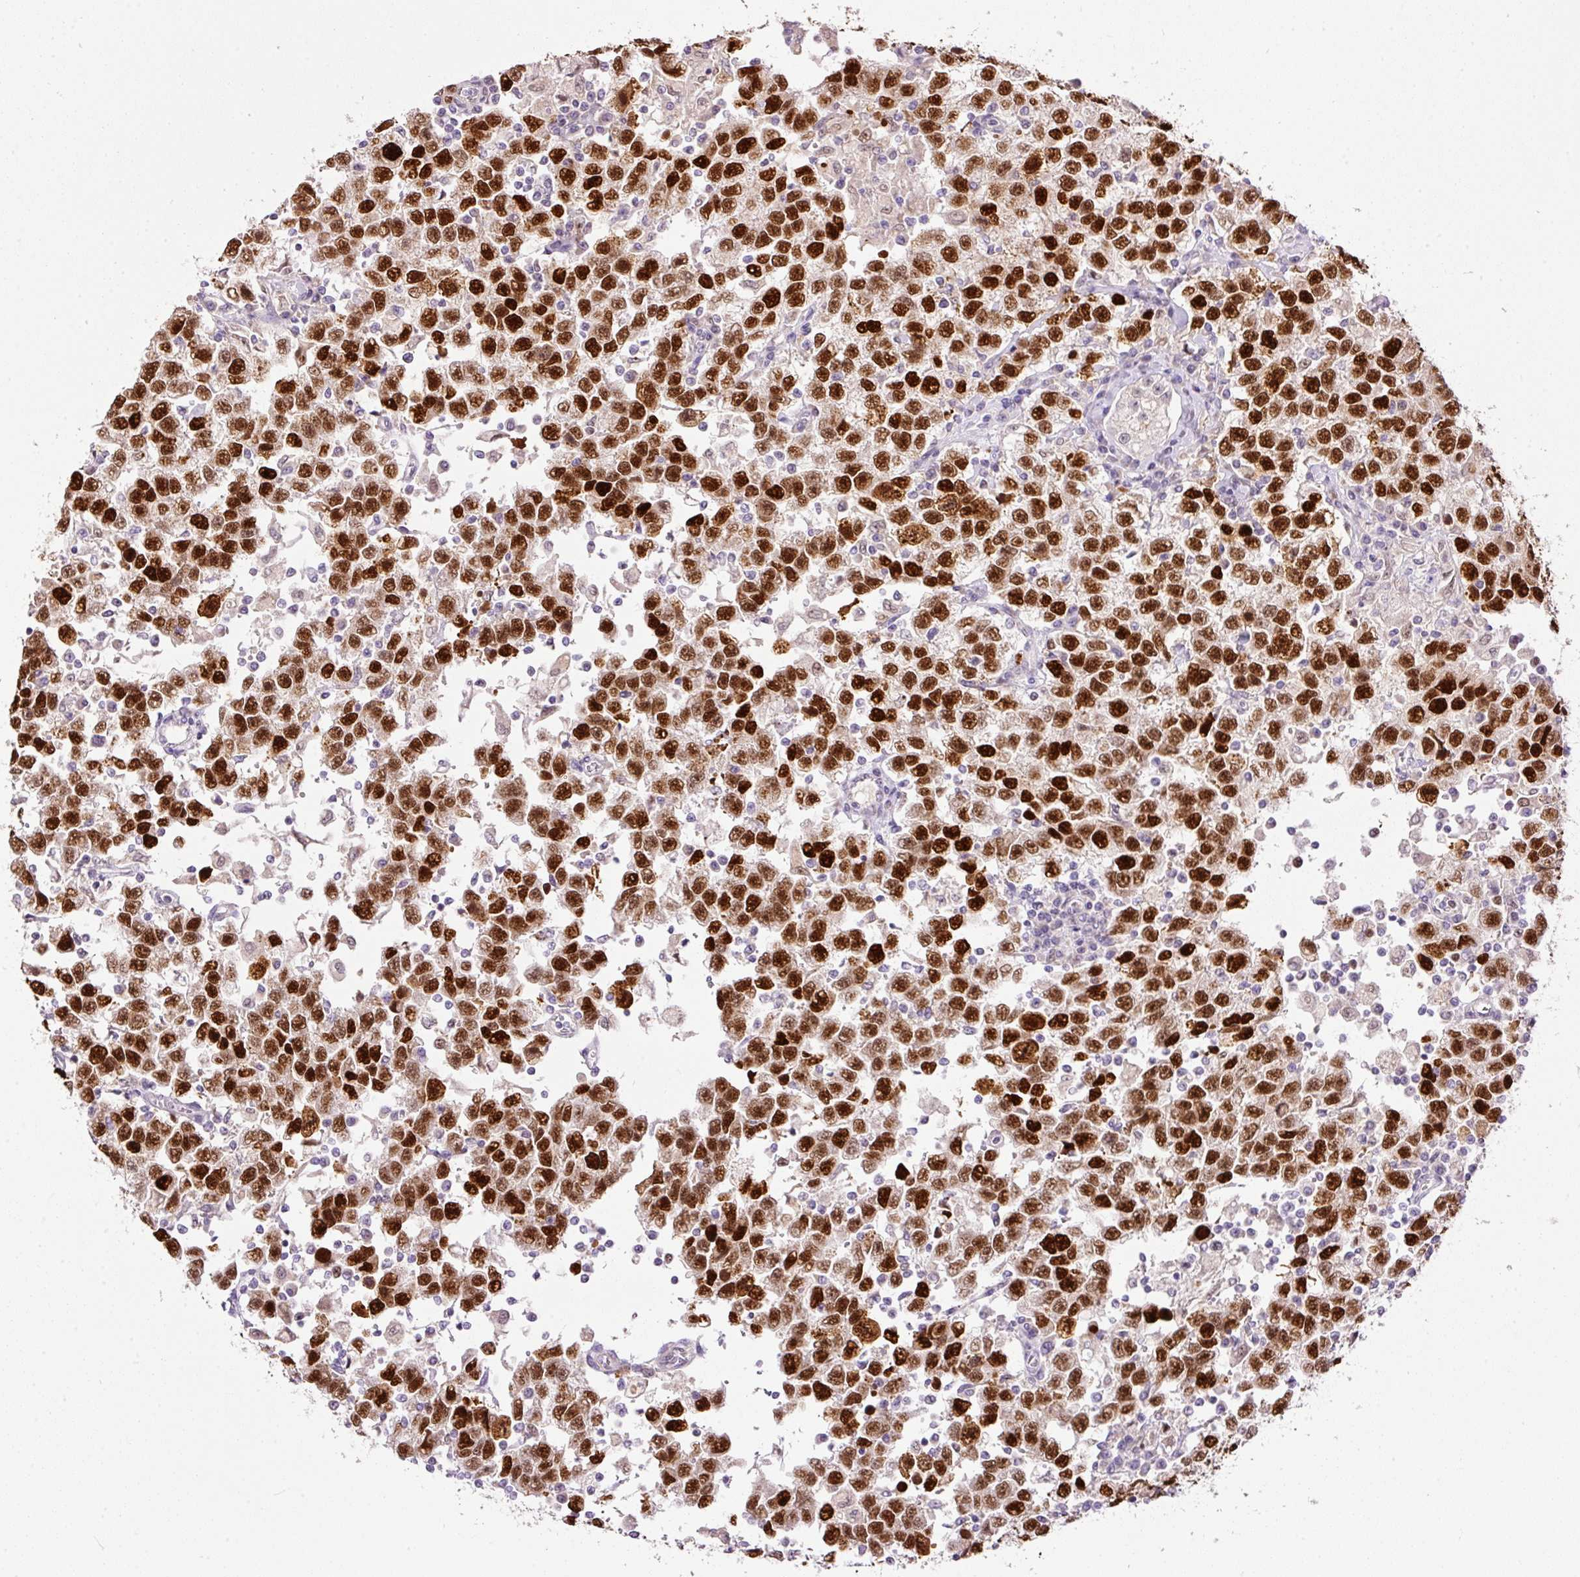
{"staining": {"intensity": "strong", "quantity": ">75%", "location": "nuclear"}, "tissue": "testis cancer", "cell_type": "Tumor cells", "image_type": "cancer", "snomed": [{"axis": "morphology", "description": "Seminoma, NOS"}, {"axis": "topography", "description": "Testis"}], "caption": "The micrograph reveals immunohistochemical staining of testis cancer (seminoma). There is strong nuclear expression is identified in approximately >75% of tumor cells.", "gene": "KPNA2", "patient": {"sex": "male", "age": 41}}